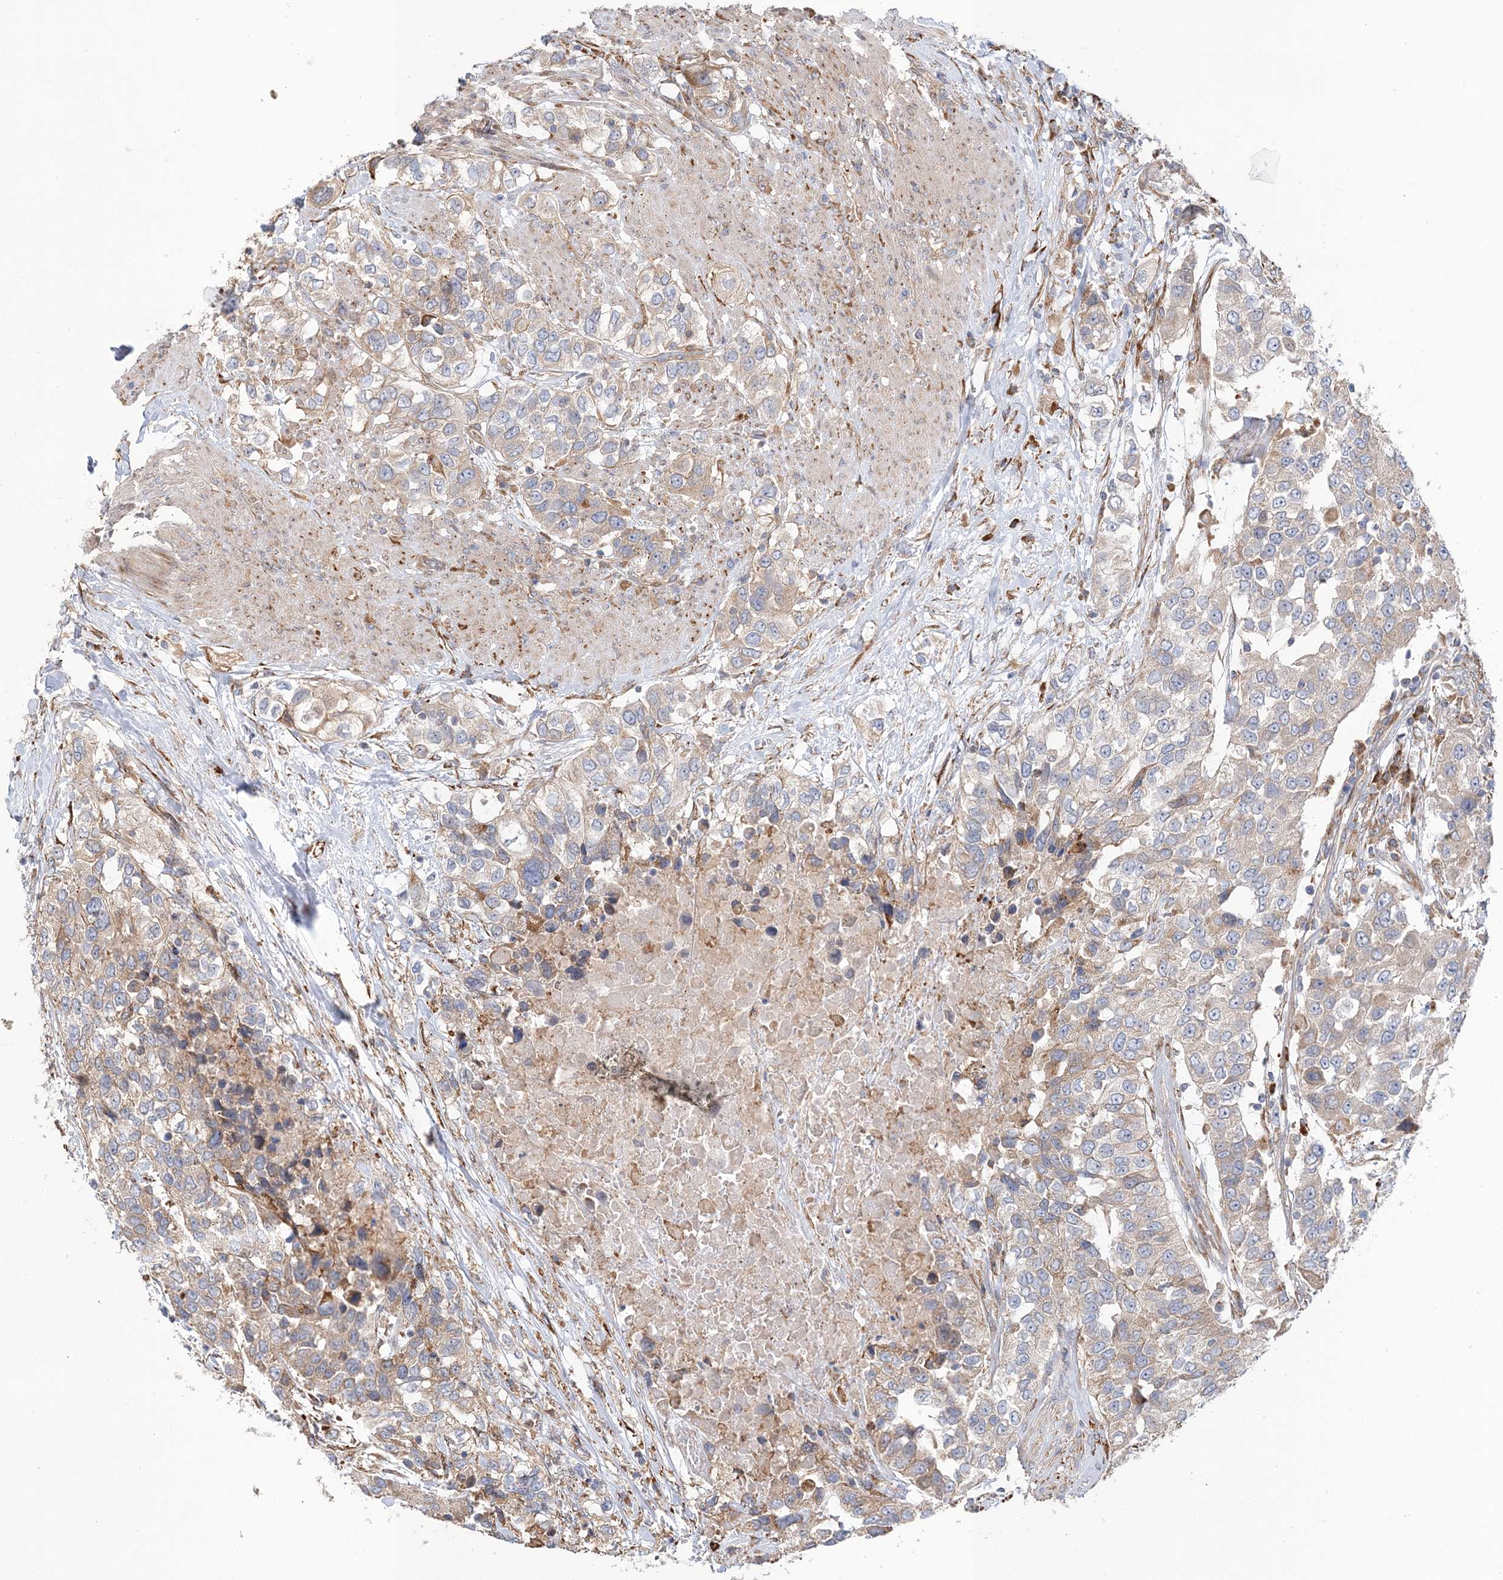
{"staining": {"intensity": "weak", "quantity": "25%-75%", "location": "cytoplasmic/membranous"}, "tissue": "urothelial cancer", "cell_type": "Tumor cells", "image_type": "cancer", "snomed": [{"axis": "morphology", "description": "Urothelial carcinoma, High grade"}, {"axis": "topography", "description": "Urinary bladder"}], "caption": "High-grade urothelial carcinoma stained for a protein (brown) shows weak cytoplasmic/membranous positive staining in approximately 25%-75% of tumor cells.", "gene": "ZFYVE16", "patient": {"sex": "female", "age": 80}}